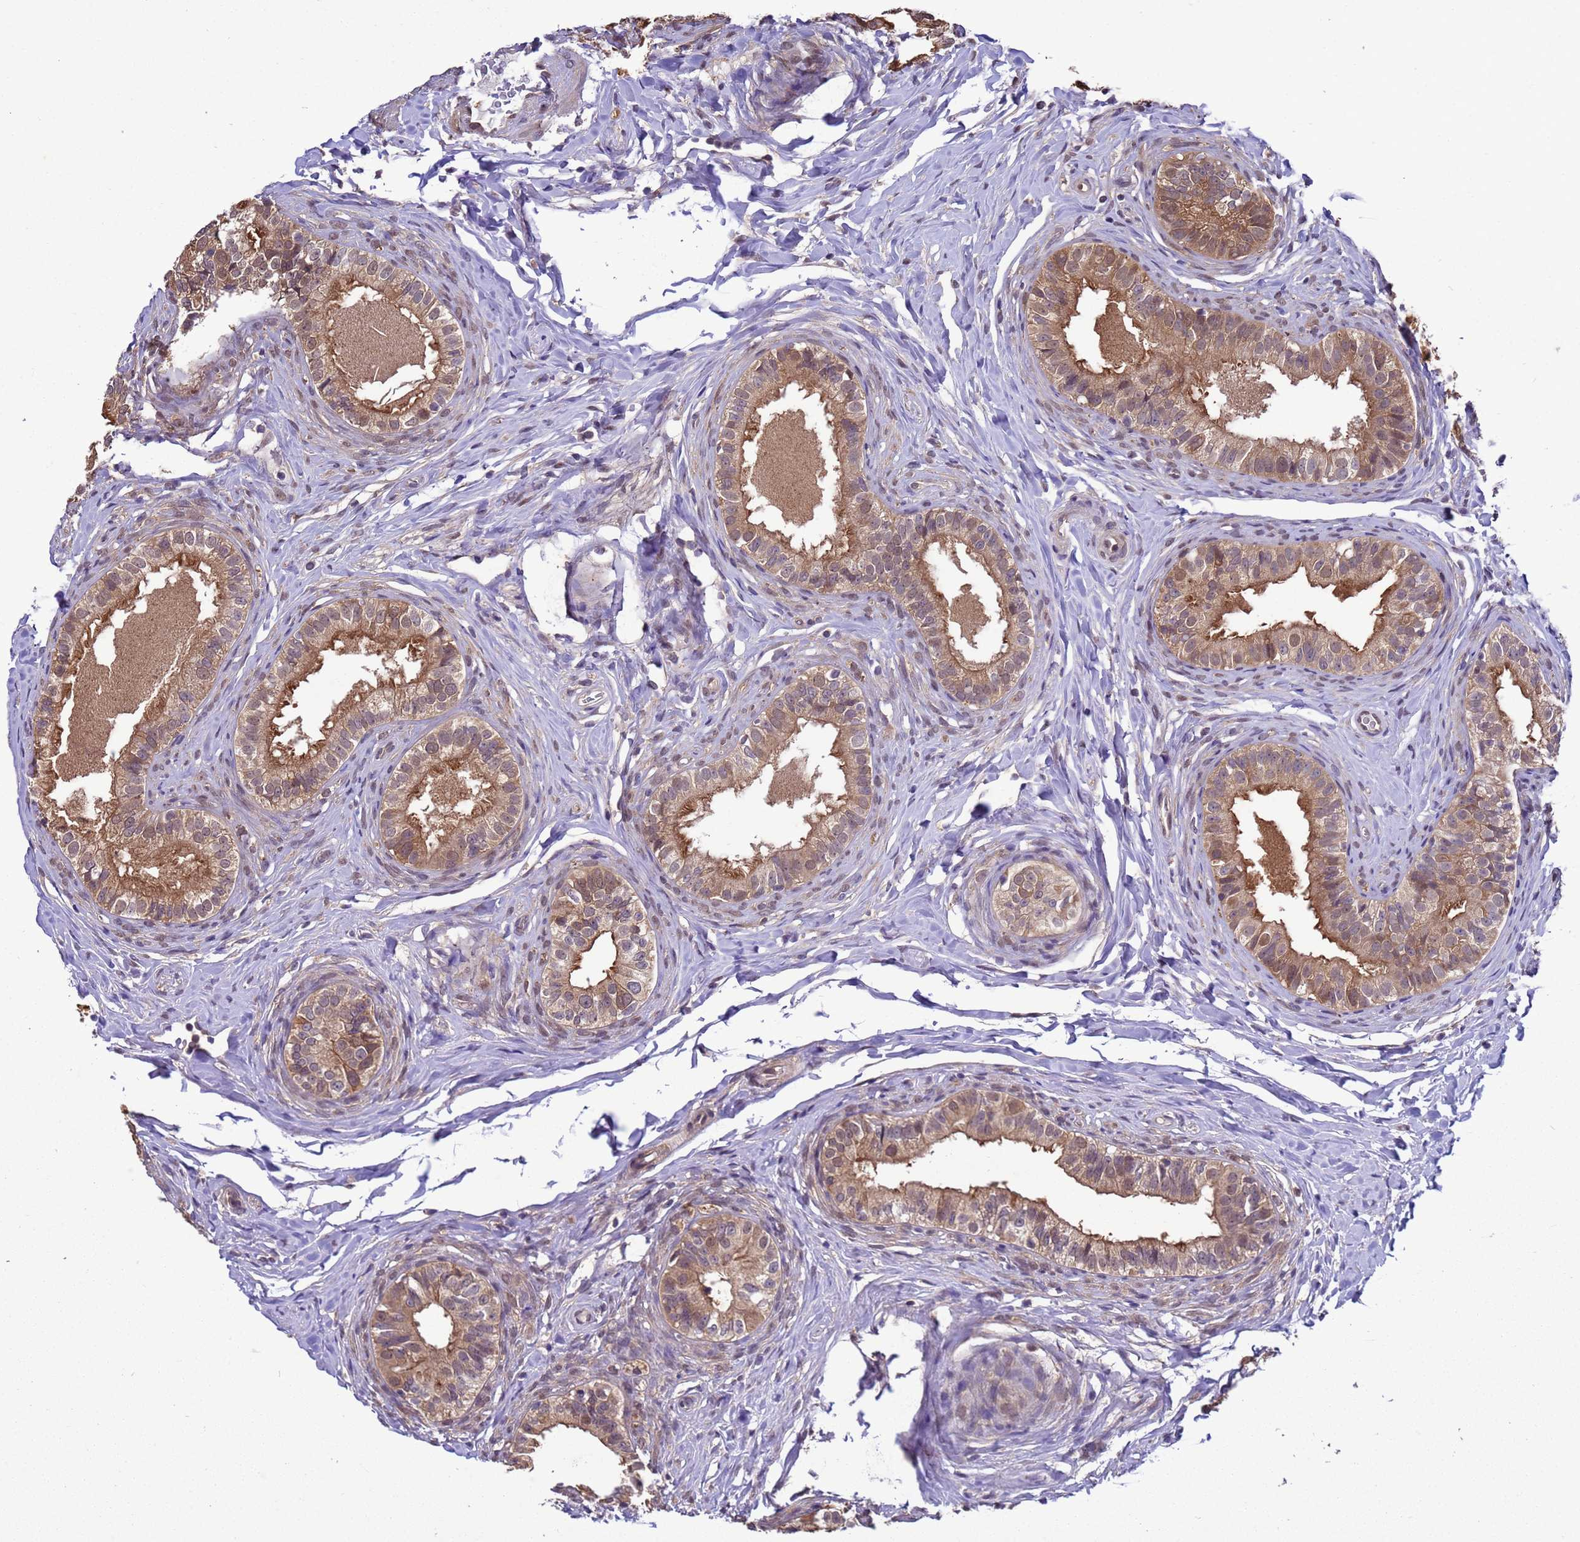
{"staining": {"intensity": "moderate", "quantity": ">75%", "location": "cytoplasmic/membranous,nuclear"}, "tissue": "epididymis", "cell_type": "Glandular cells", "image_type": "normal", "snomed": [{"axis": "morphology", "description": "Normal tissue, NOS"}, {"axis": "topography", "description": "Epididymis"}], "caption": "An immunohistochemistry (IHC) histopathology image of benign tissue is shown. Protein staining in brown labels moderate cytoplasmic/membranous,nuclear positivity in epididymis within glandular cells.", "gene": "ZFP69B", "patient": {"sex": "male", "age": 49}}